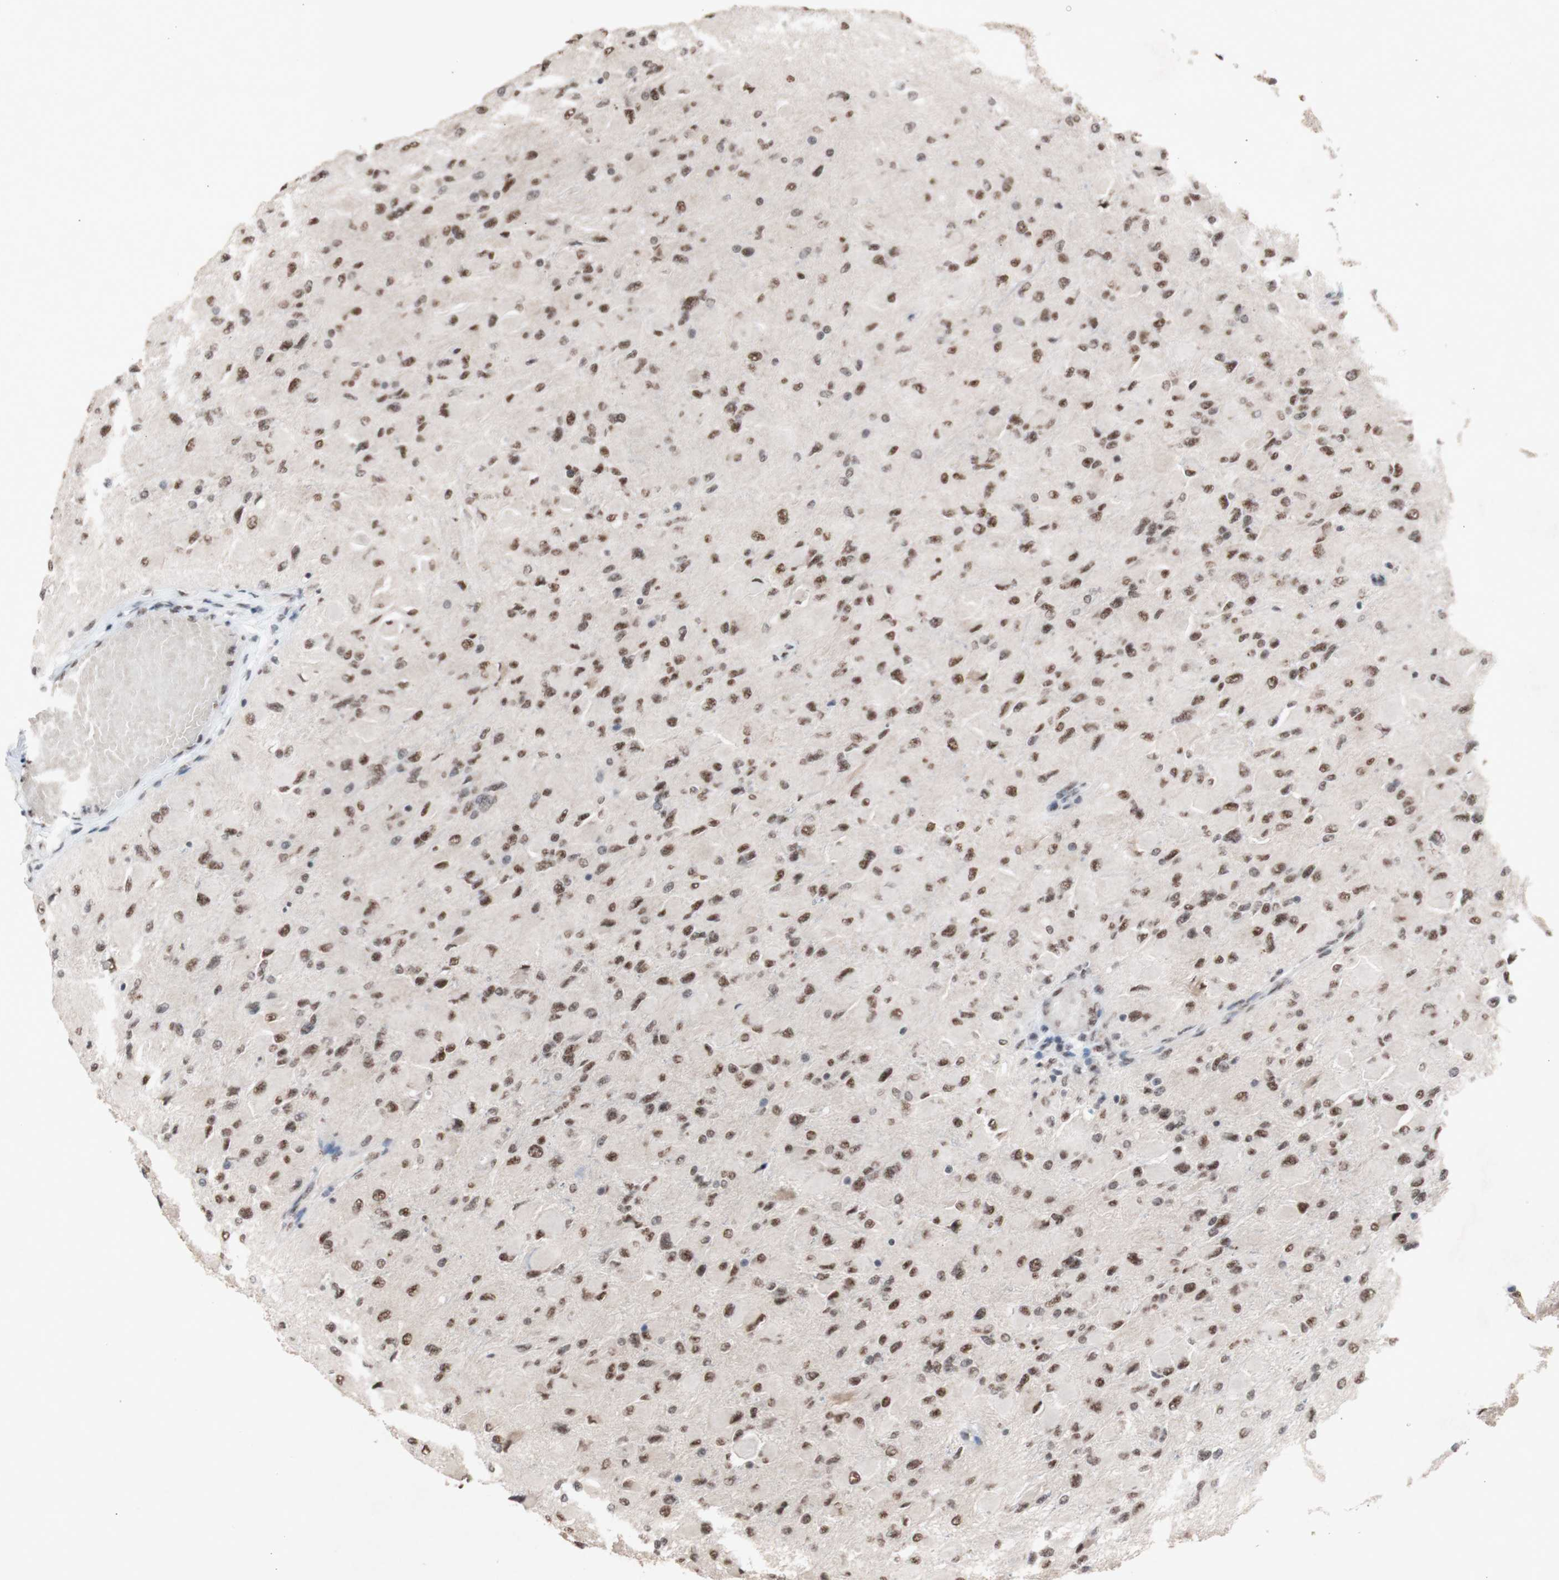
{"staining": {"intensity": "weak", "quantity": ">75%", "location": "nuclear"}, "tissue": "glioma", "cell_type": "Tumor cells", "image_type": "cancer", "snomed": [{"axis": "morphology", "description": "Glioma, malignant, High grade"}, {"axis": "topography", "description": "Cerebral cortex"}], "caption": "The image exhibits staining of glioma, revealing weak nuclear protein expression (brown color) within tumor cells.", "gene": "SFPQ", "patient": {"sex": "female", "age": 36}}